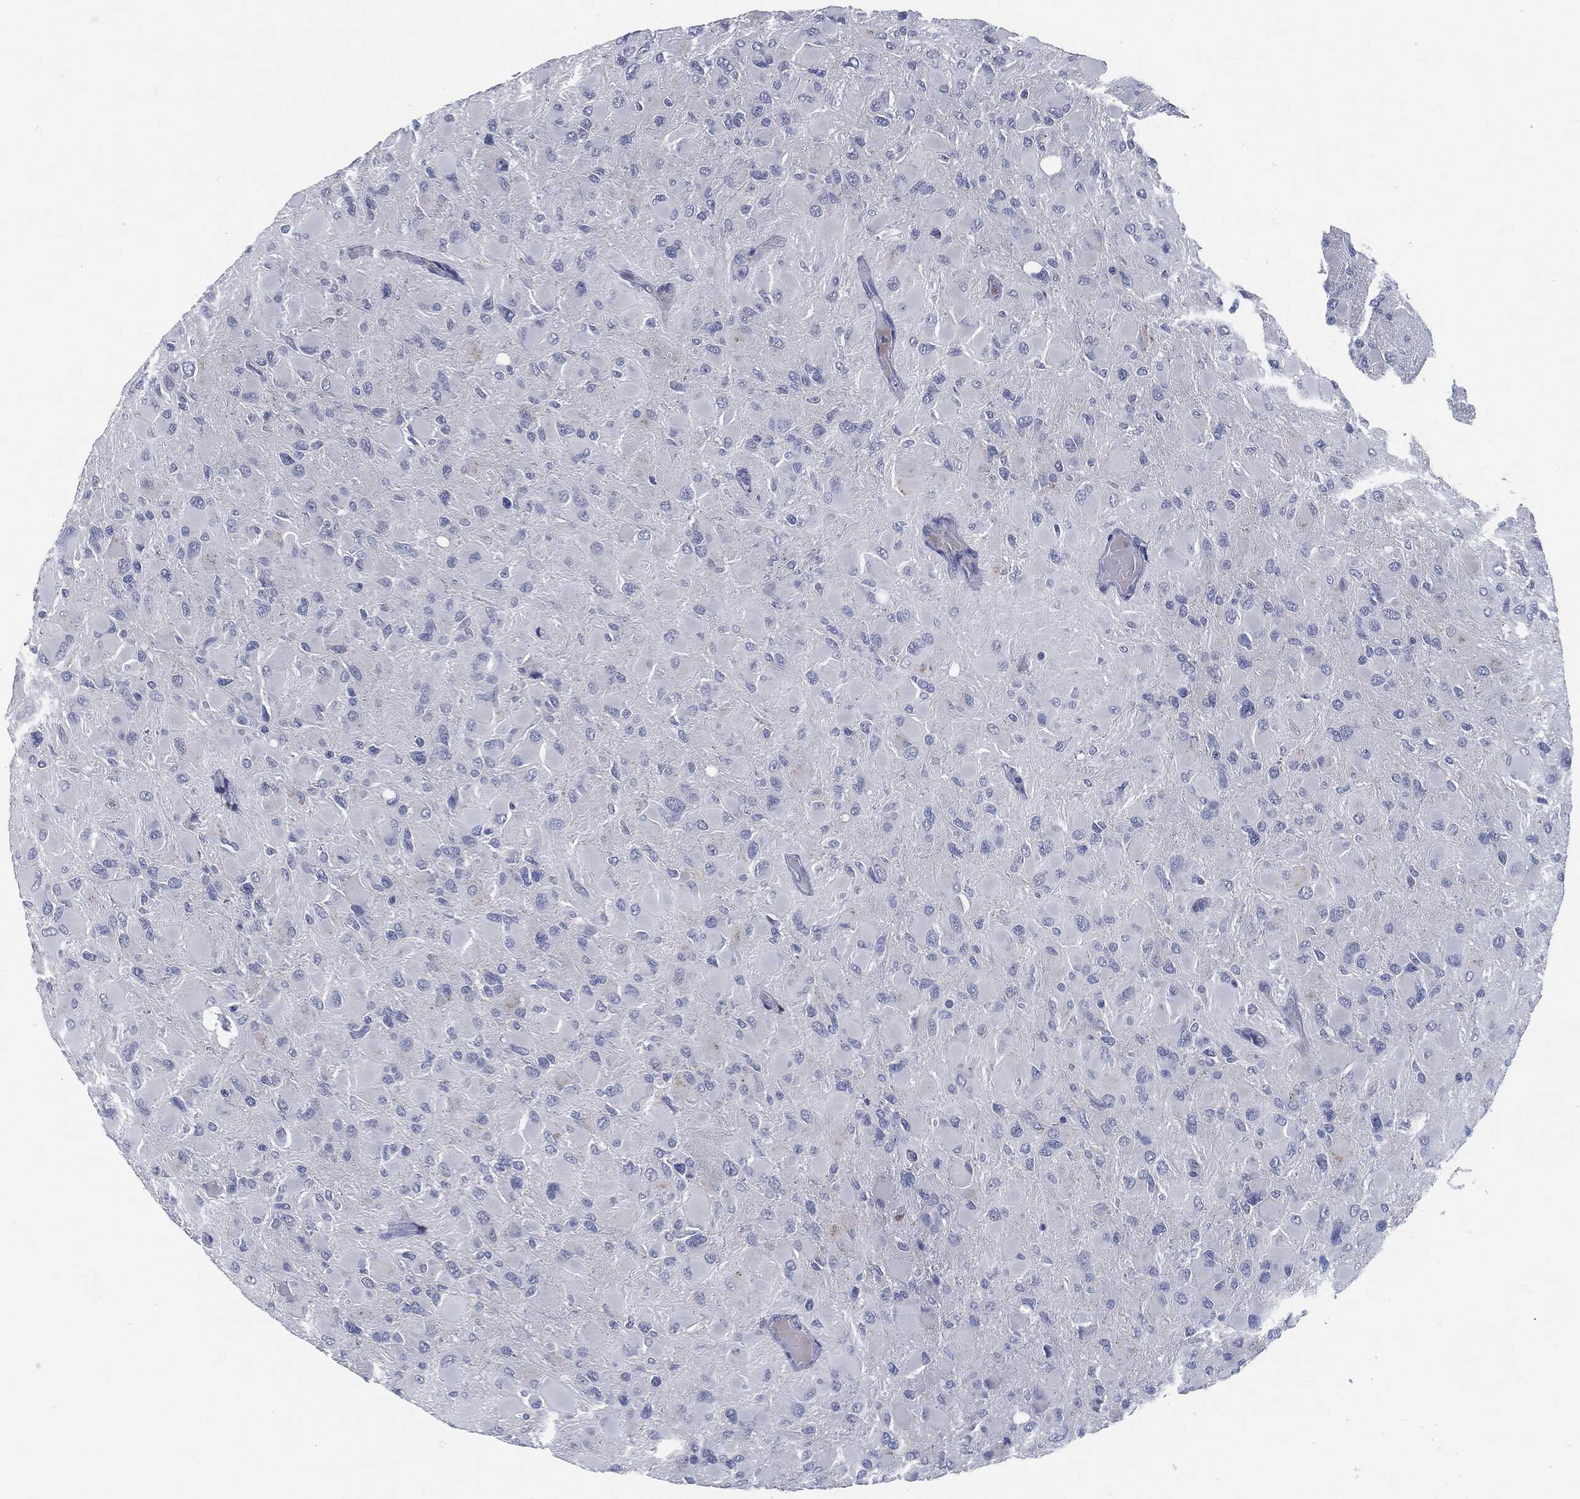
{"staining": {"intensity": "negative", "quantity": "none", "location": "none"}, "tissue": "glioma", "cell_type": "Tumor cells", "image_type": "cancer", "snomed": [{"axis": "morphology", "description": "Glioma, malignant, High grade"}, {"axis": "topography", "description": "Cerebral cortex"}], "caption": "The histopathology image demonstrates no staining of tumor cells in glioma. (Stains: DAB (3,3'-diaminobenzidine) immunohistochemistry (IHC) with hematoxylin counter stain, Microscopy: brightfield microscopy at high magnification).", "gene": "MST1", "patient": {"sex": "female", "age": 36}}